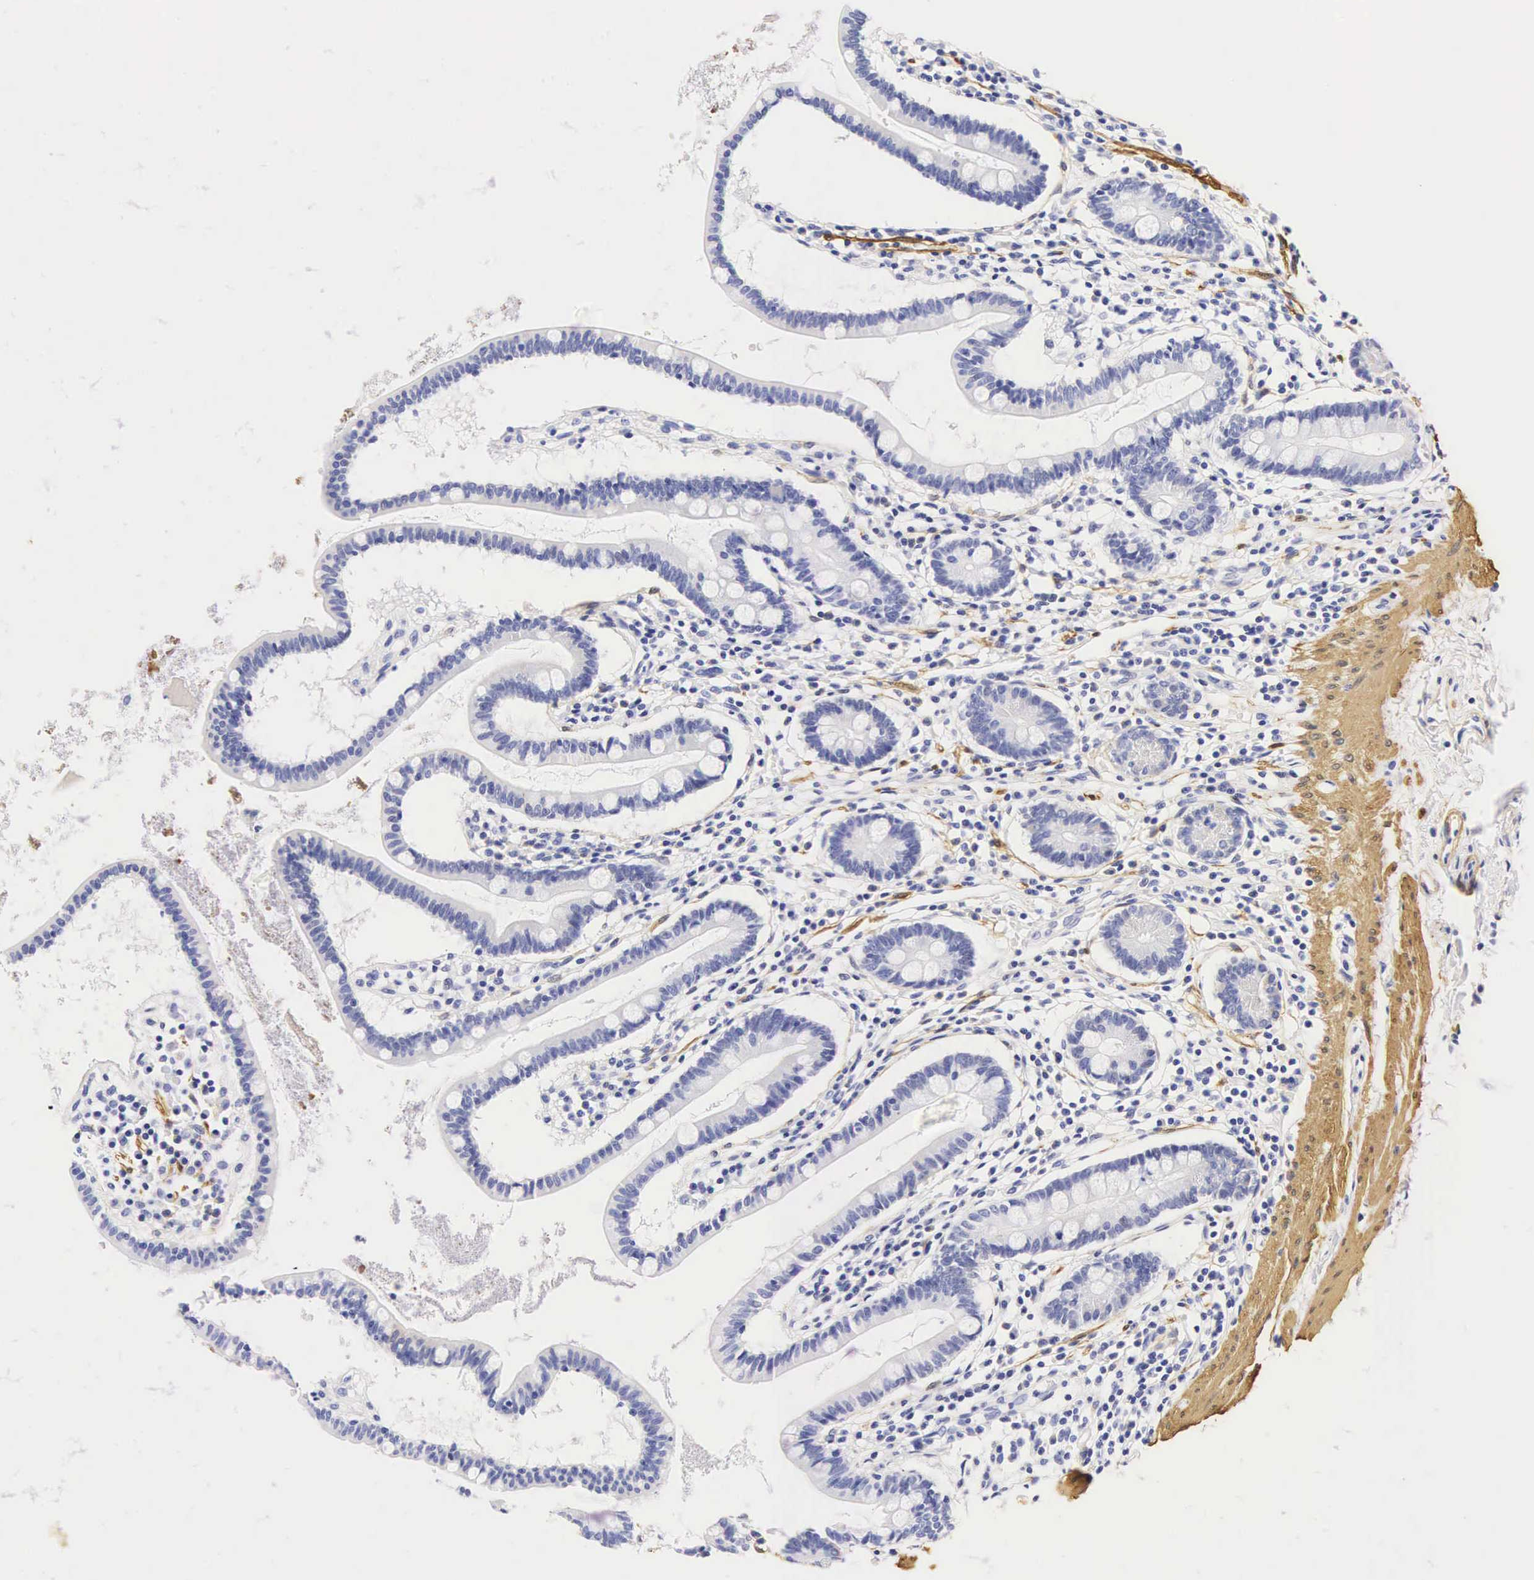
{"staining": {"intensity": "negative", "quantity": "none", "location": "none"}, "tissue": "small intestine", "cell_type": "Glandular cells", "image_type": "normal", "snomed": [{"axis": "morphology", "description": "Normal tissue, NOS"}, {"axis": "topography", "description": "Small intestine"}], "caption": "High power microscopy histopathology image of an immunohistochemistry image of unremarkable small intestine, revealing no significant expression in glandular cells. (Brightfield microscopy of DAB (3,3'-diaminobenzidine) IHC at high magnification).", "gene": "CNN1", "patient": {"sex": "female", "age": 37}}